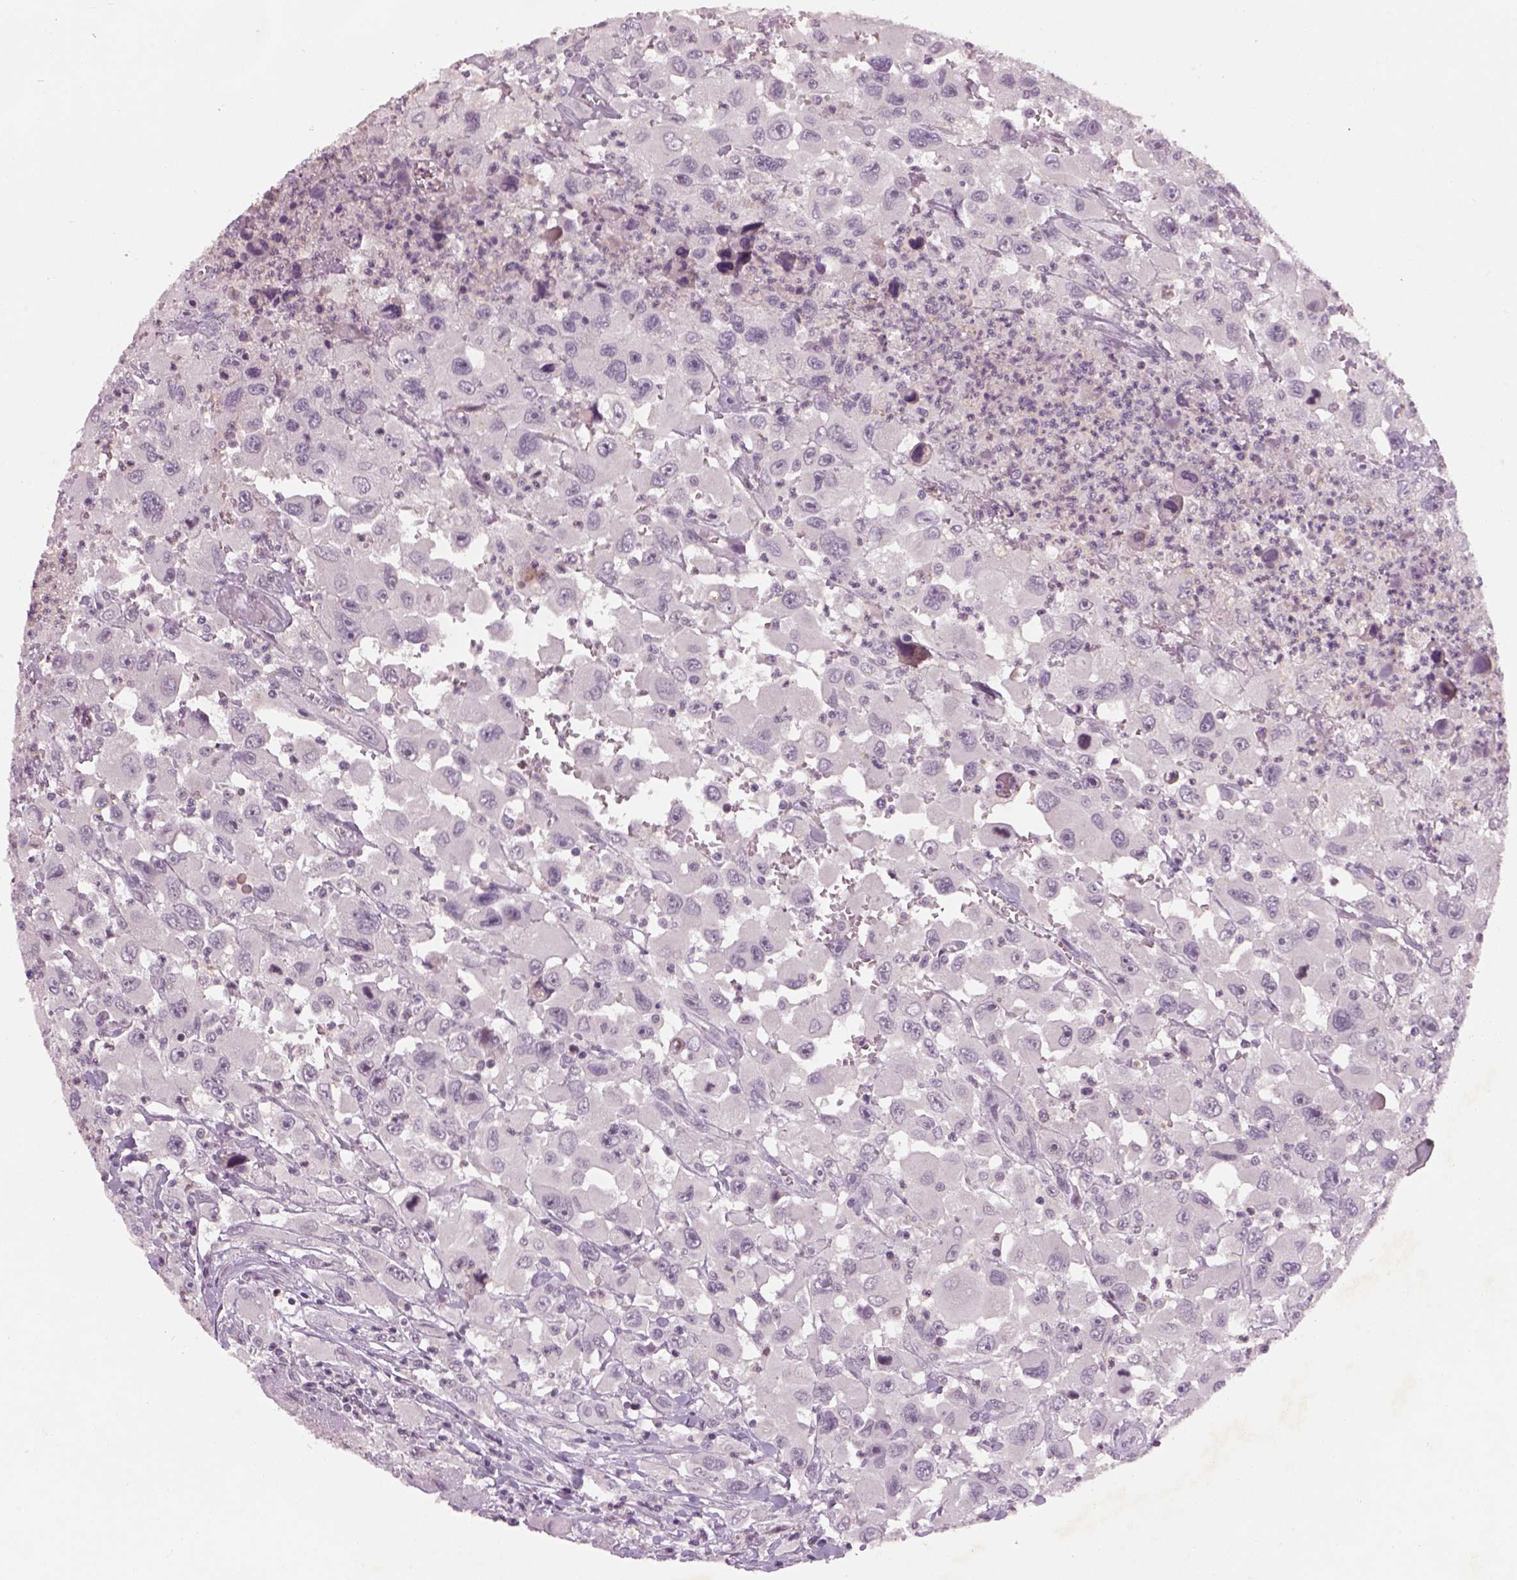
{"staining": {"intensity": "negative", "quantity": "none", "location": "none"}, "tissue": "head and neck cancer", "cell_type": "Tumor cells", "image_type": "cancer", "snomed": [{"axis": "morphology", "description": "Squamous cell carcinoma, NOS"}, {"axis": "morphology", "description": "Squamous cell carcinoma, metastatic, NOS"}, {"axis": "topography", "description": "Oral tissue"}, {"axis": "topography", "description": "Head-Neck"}], "caption": "The immunohistochemistry (IHC) photomicrograph has no significant expression in tumor cells of metastatic squamous cell carcinoma (head and neck) tissue.", "gene": "GDNF", "patient": {"sex": "female", "age": 85}}